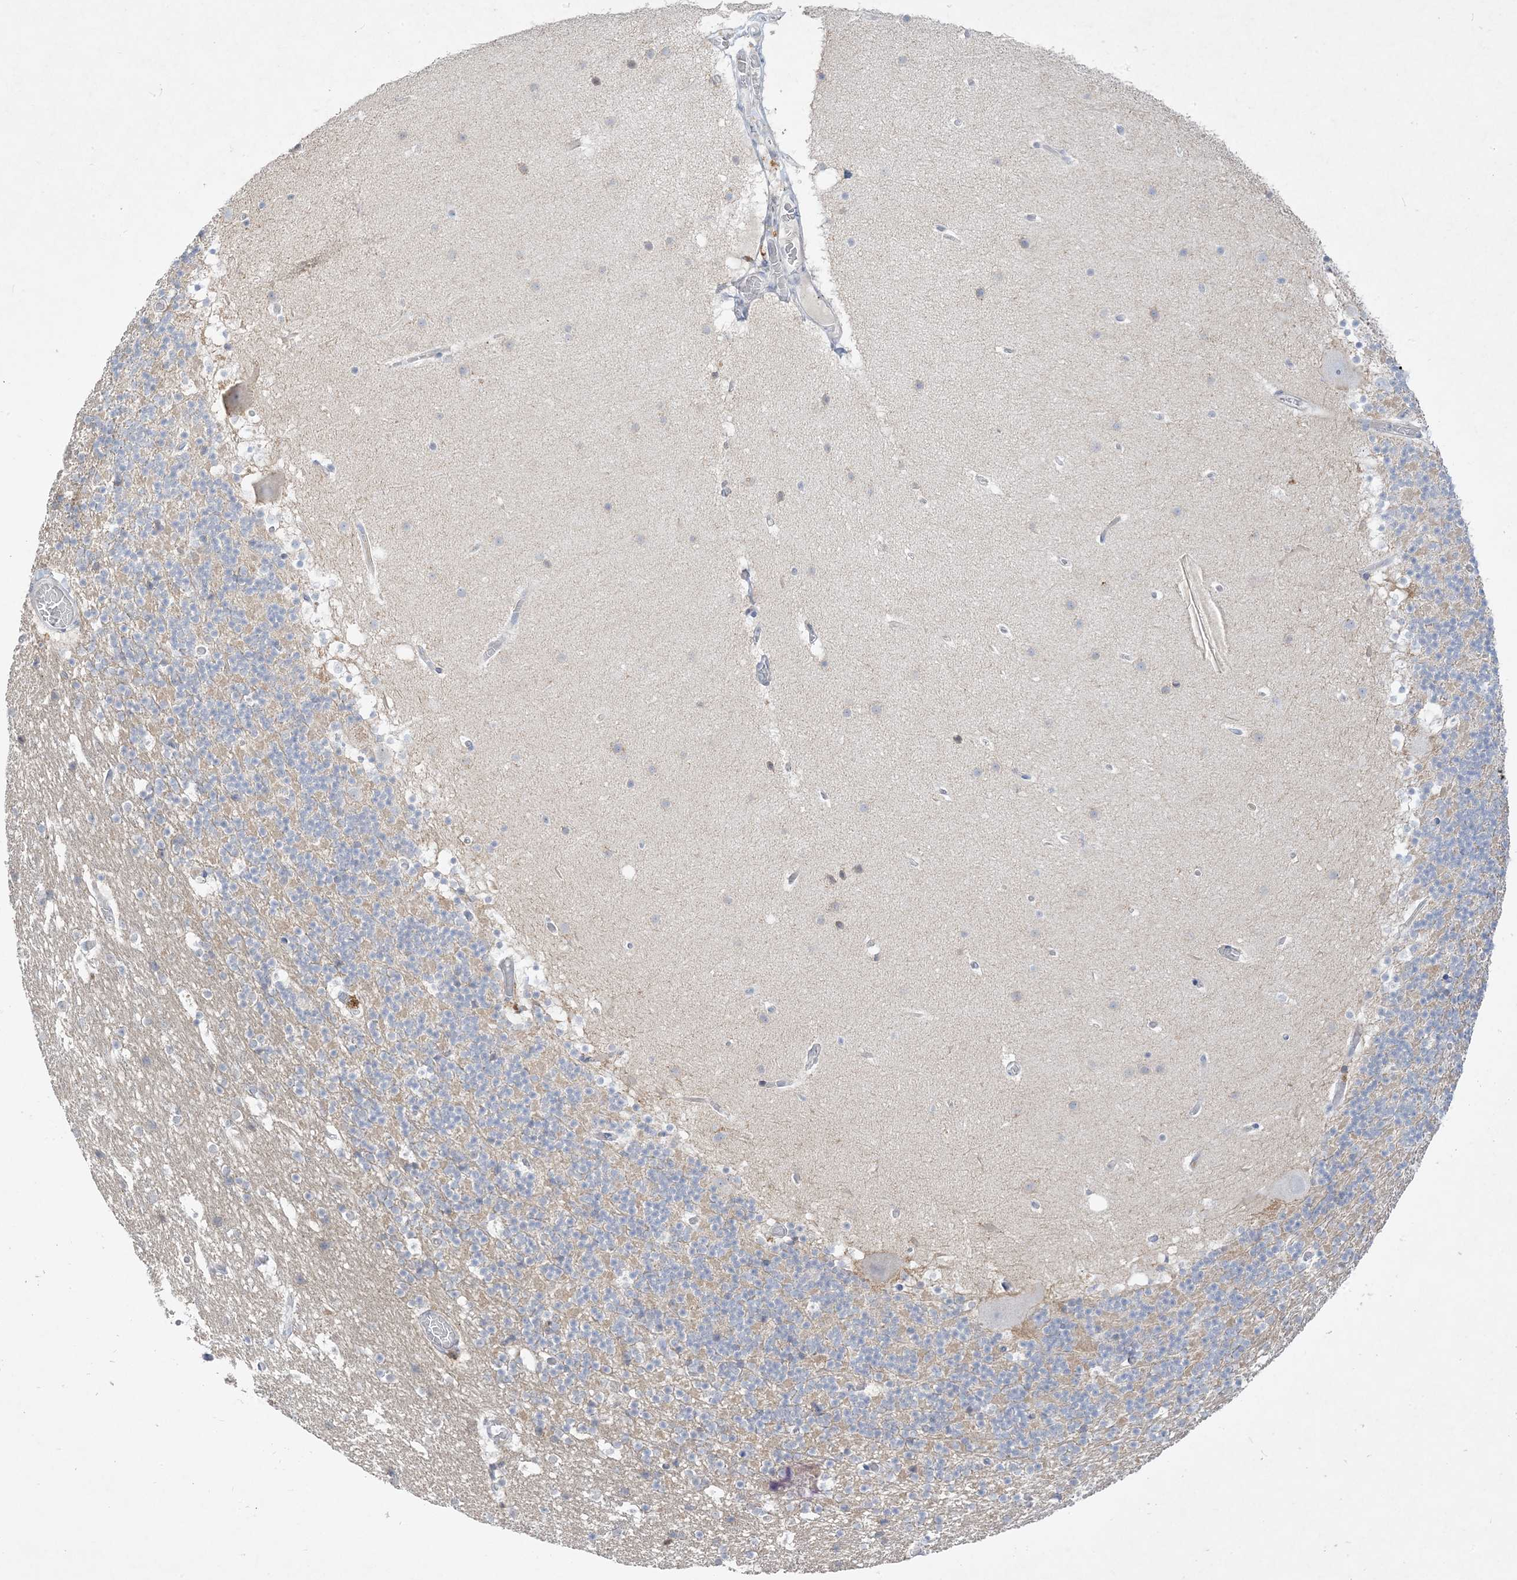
{"staining": {"intensity": "negative", "quantity": "none", "location": "none"}, "tissue": "cerebellum", "cell_type": "Cells in granular layer", "image_type": "normal", "snomed": [{"axis": "morphology", "description": "Normal tissue, NOS"}, {"axis": "topography", "description": "Cerebellum"}], "caption": "Micrograph shows no significant protein expression in cells in granular layer of unremarkable cerebellum. The staining is performed using DAB brown chromogen with nuclei counter-stained in using hematoxylin.", "gene": "LOXL3", "patient": {"sex": "male", "age": 57}}